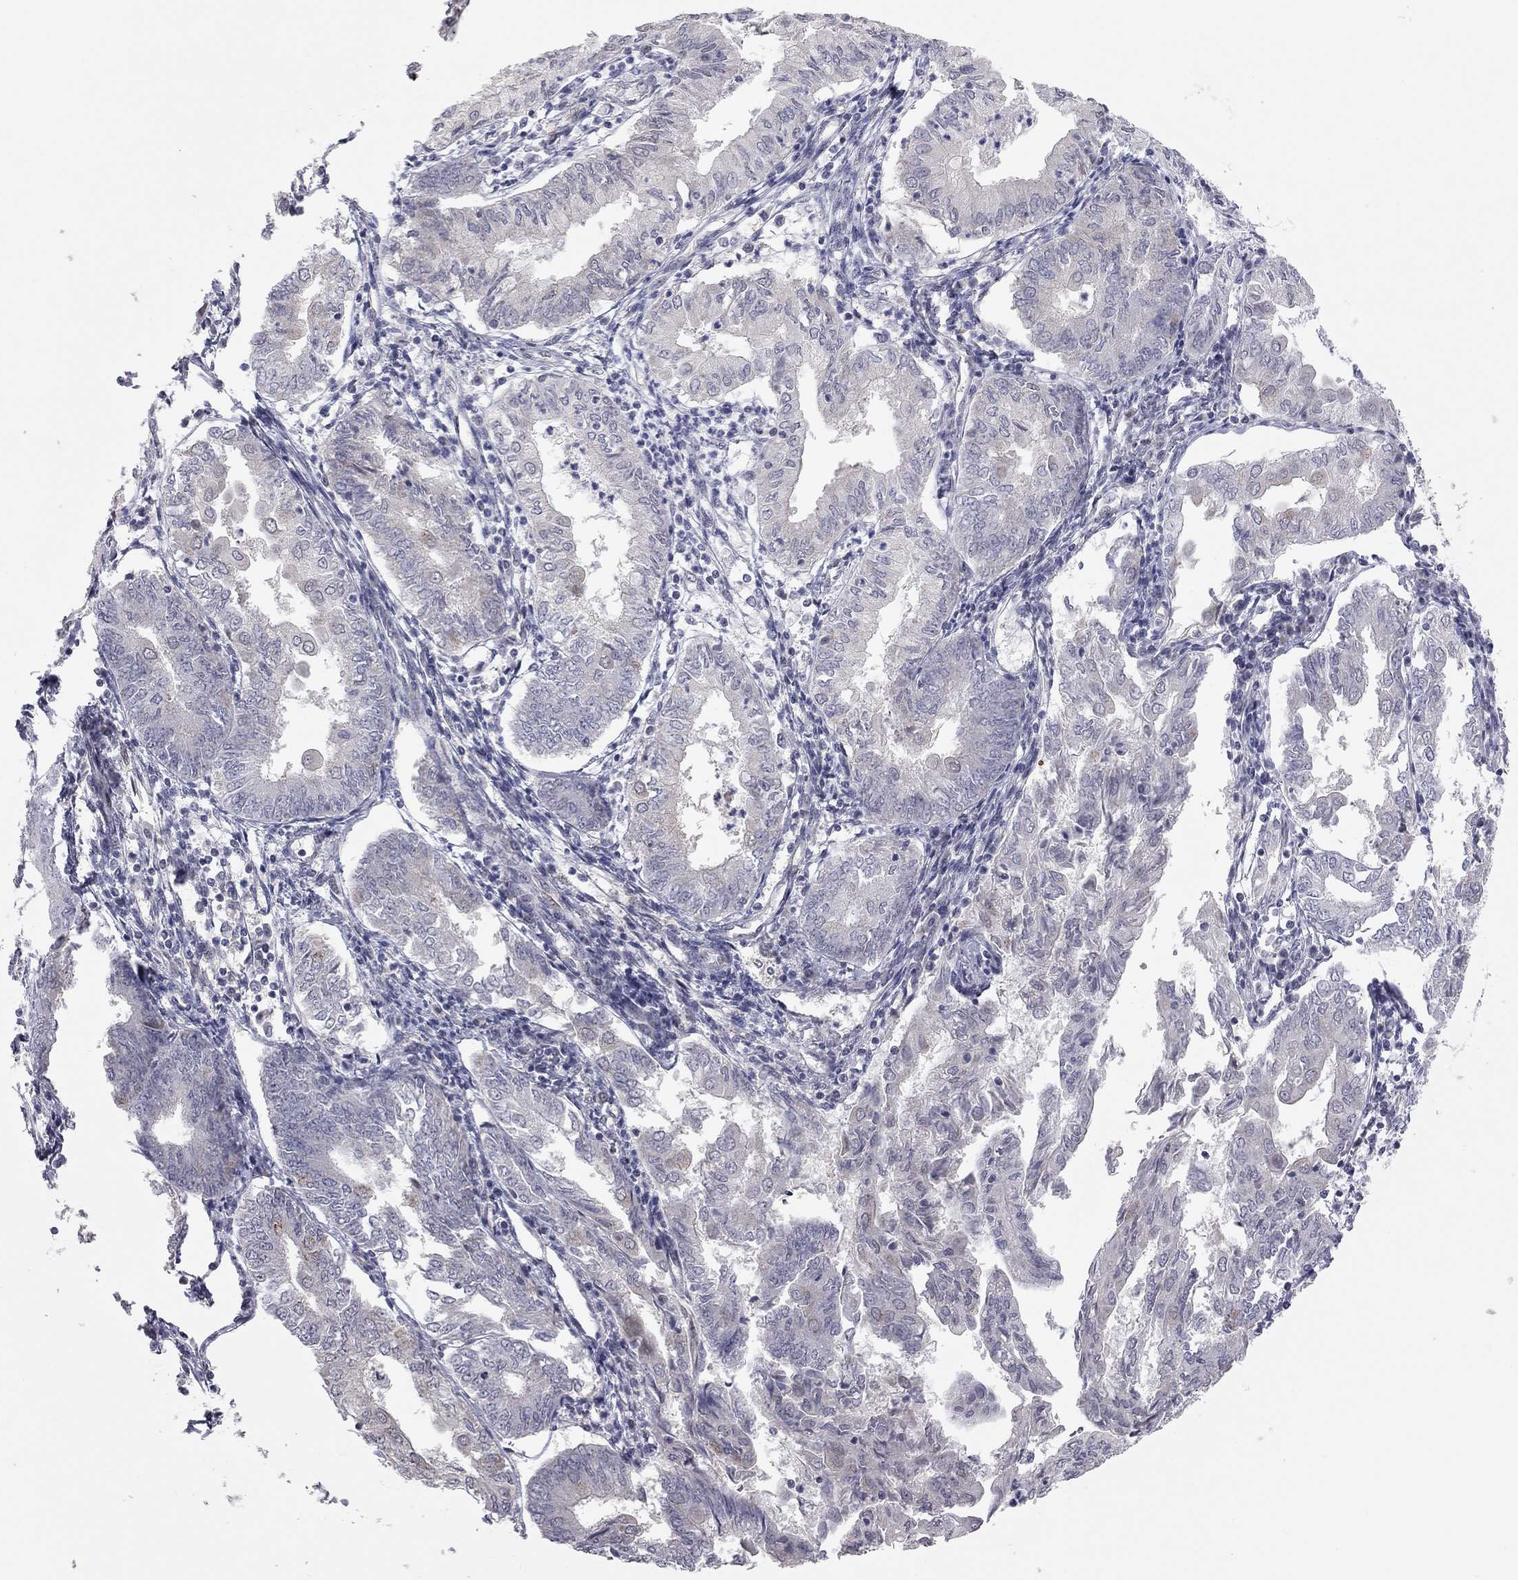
{"staining": {"intensity": "negative", "quantity": "none", "location": "none"}, "tissue": "endometrial cancer", "cell_type": "Tumor cells", "image_type": "cancer", "snomed": [{"axis": "morphology", "description": "Adenocarcinoma, NOS"}, {"axis": "topography", "description": "Endometrium"}], "caption": "IHC micrograph of neoplastic tissue: adenocarcinoma (endometrial) stained with DAB (3,3'-diaminobenzidine) displays no significant protein positivity in tumor cells.", "gene": "MC3R", "patient": {"sex": "female", "age": 68}}